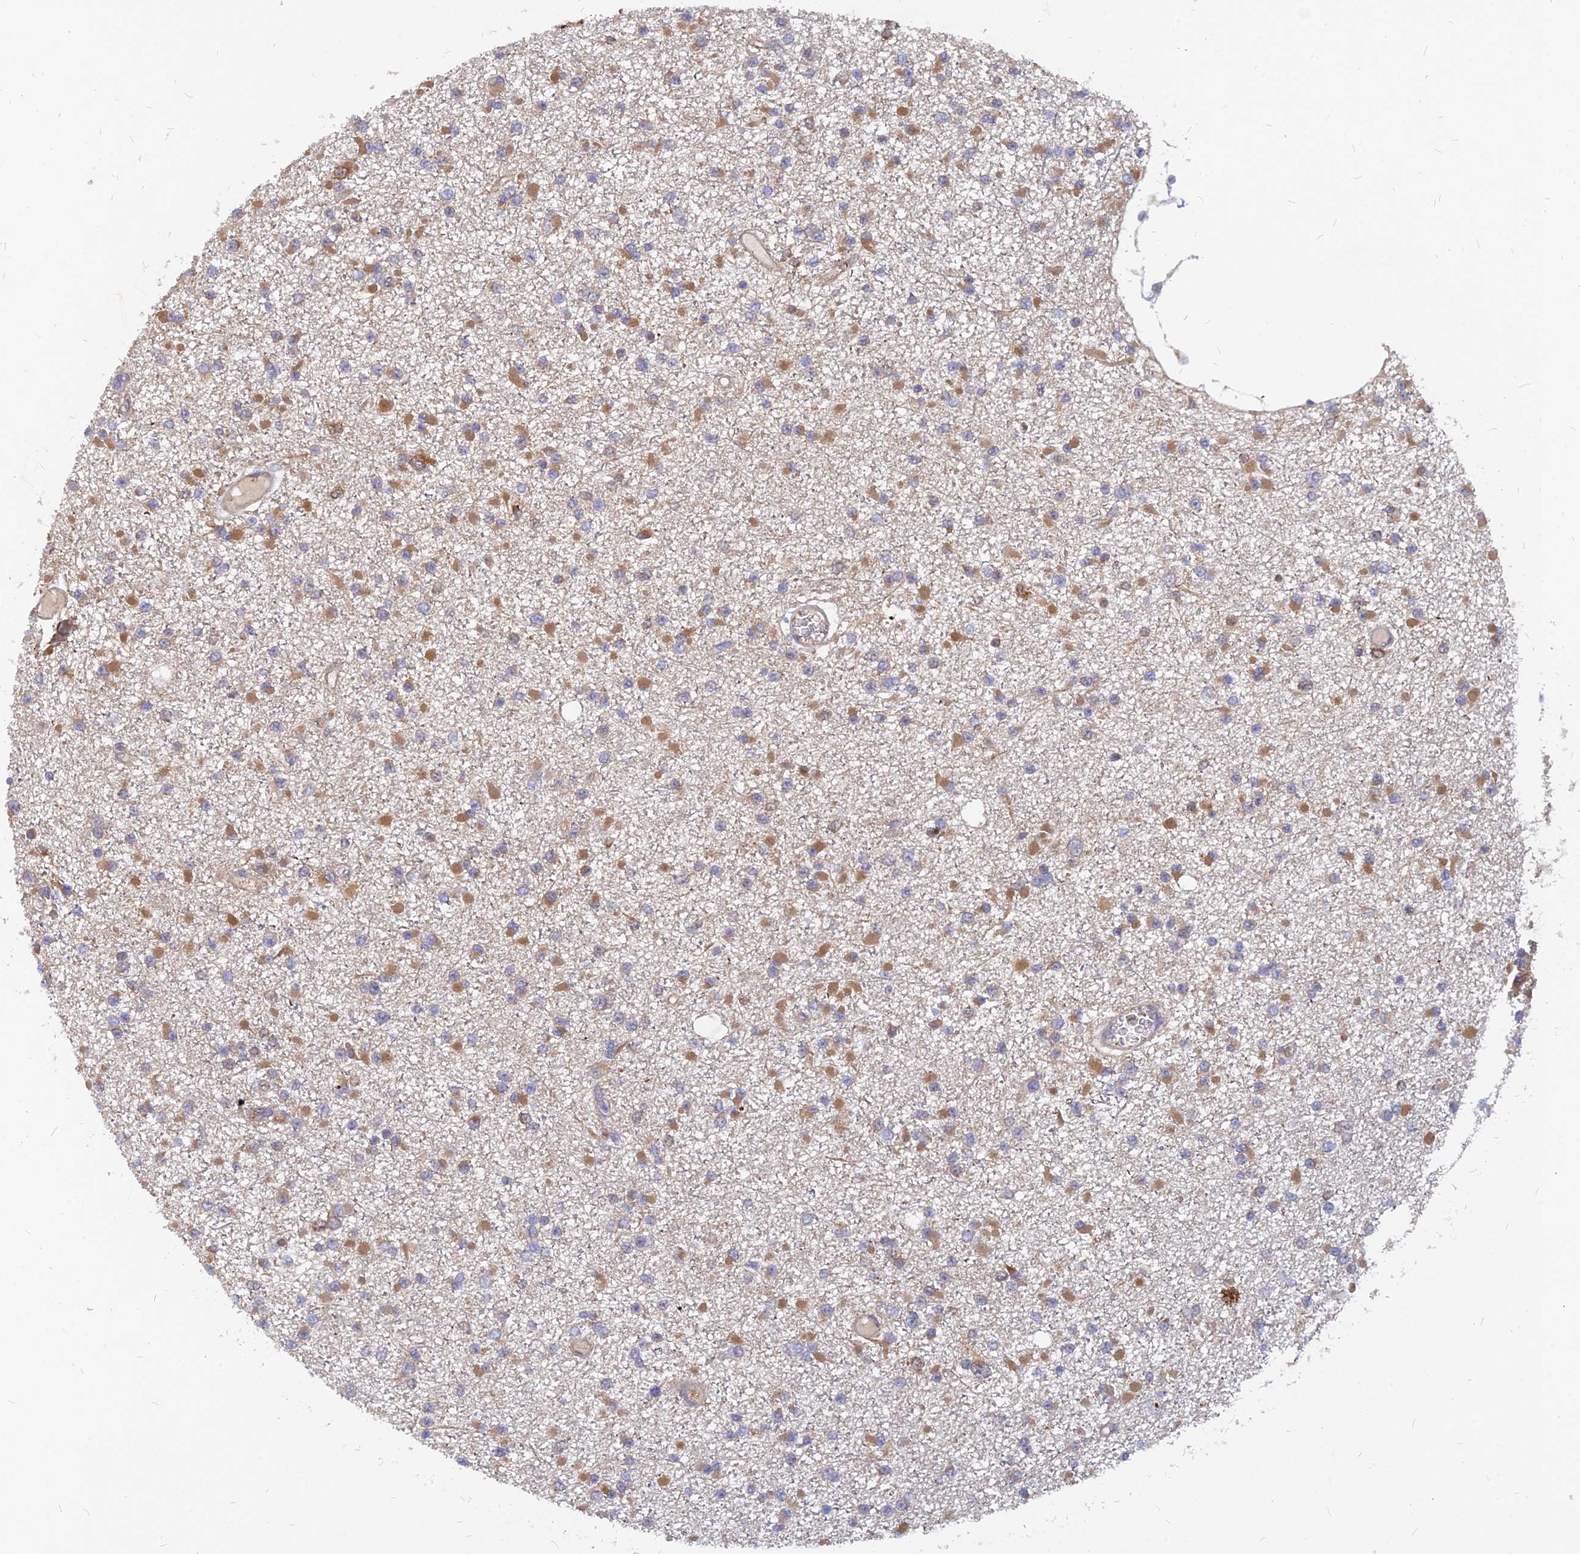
{"staining": {"intensity": "moderate", "quantity": "25%-75%", "location": "cytoplasmic/membranous"}, "tissue": "glioma", "cell_type": "Tumor cells", "image_type": "cancer", "snomed": [{"axis": "morphology", "description": "Glioma, malignant, Low grade"}, {"axis": "topography", "description": "Brain"}], "caption": "High-power microscopy captured an IHC micrograph of malignant glioma (low-grade), revealing moderate cytoplasmic/membranous staining in about 25%-75% of tumor cells.", "gene": "ARL2BP", "patient": {"sex": "female", "age": 22}}